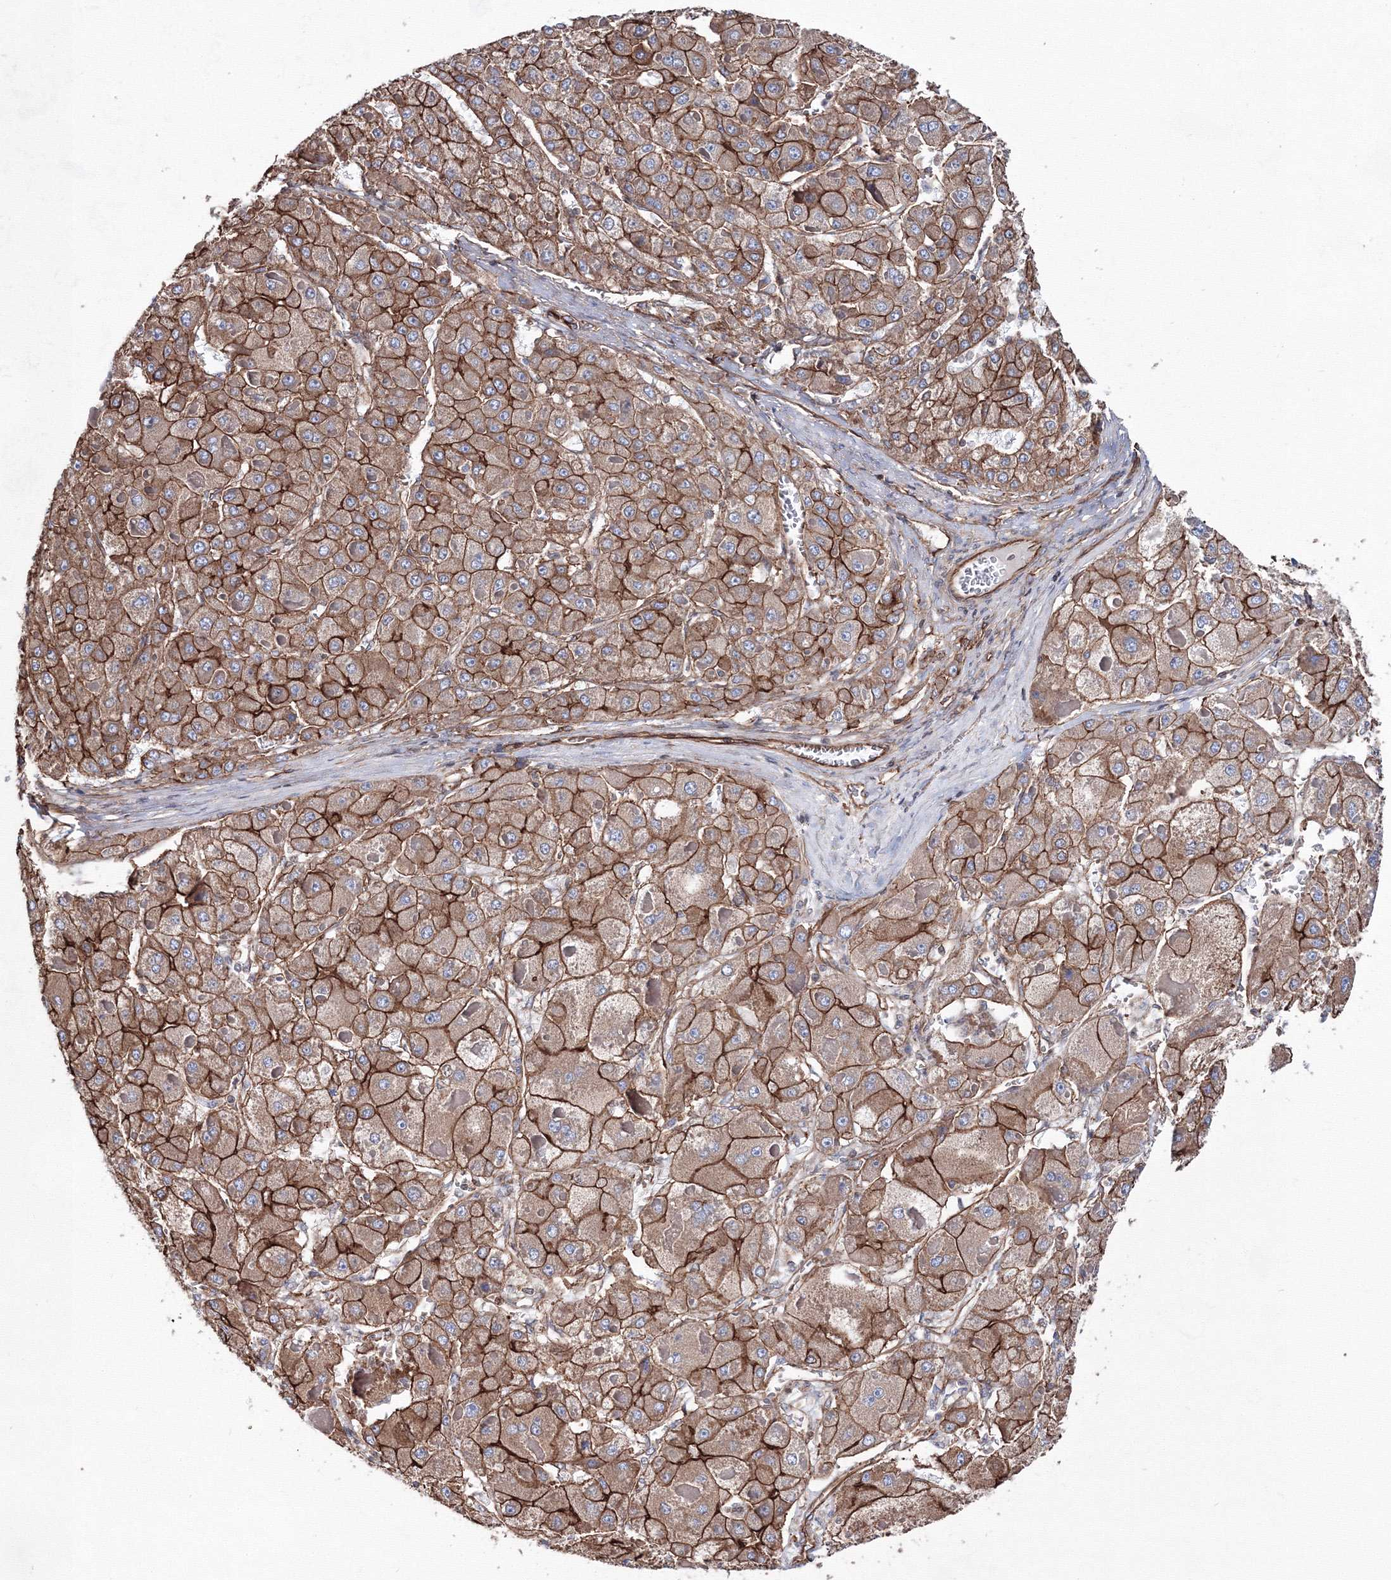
{"staining": {"intensity": "strong", "quantity": ">75%", "location": "cytoplasmic/membranous"}, "tissue": "liver cancer", "cell_type": "Tumor cells", "image_type": "cancer", "snomed": [{"axis": "morphology", "description": "Carcinoma, Hepatocellular, NOS"}, {"axis": "topography", "description": "Liver"}], "caption": "This photomicrograph reveals hepatocellular carcinoma (liver) stained with immunohistochemistry to label a protein in brown. The cytoplasmic/membranous of tumor cells show strong positivity for the protein. Nuclei are counter-stained blue.", "gene": "ANKRD37", "patient": {"sex": "female", "age": 73}}